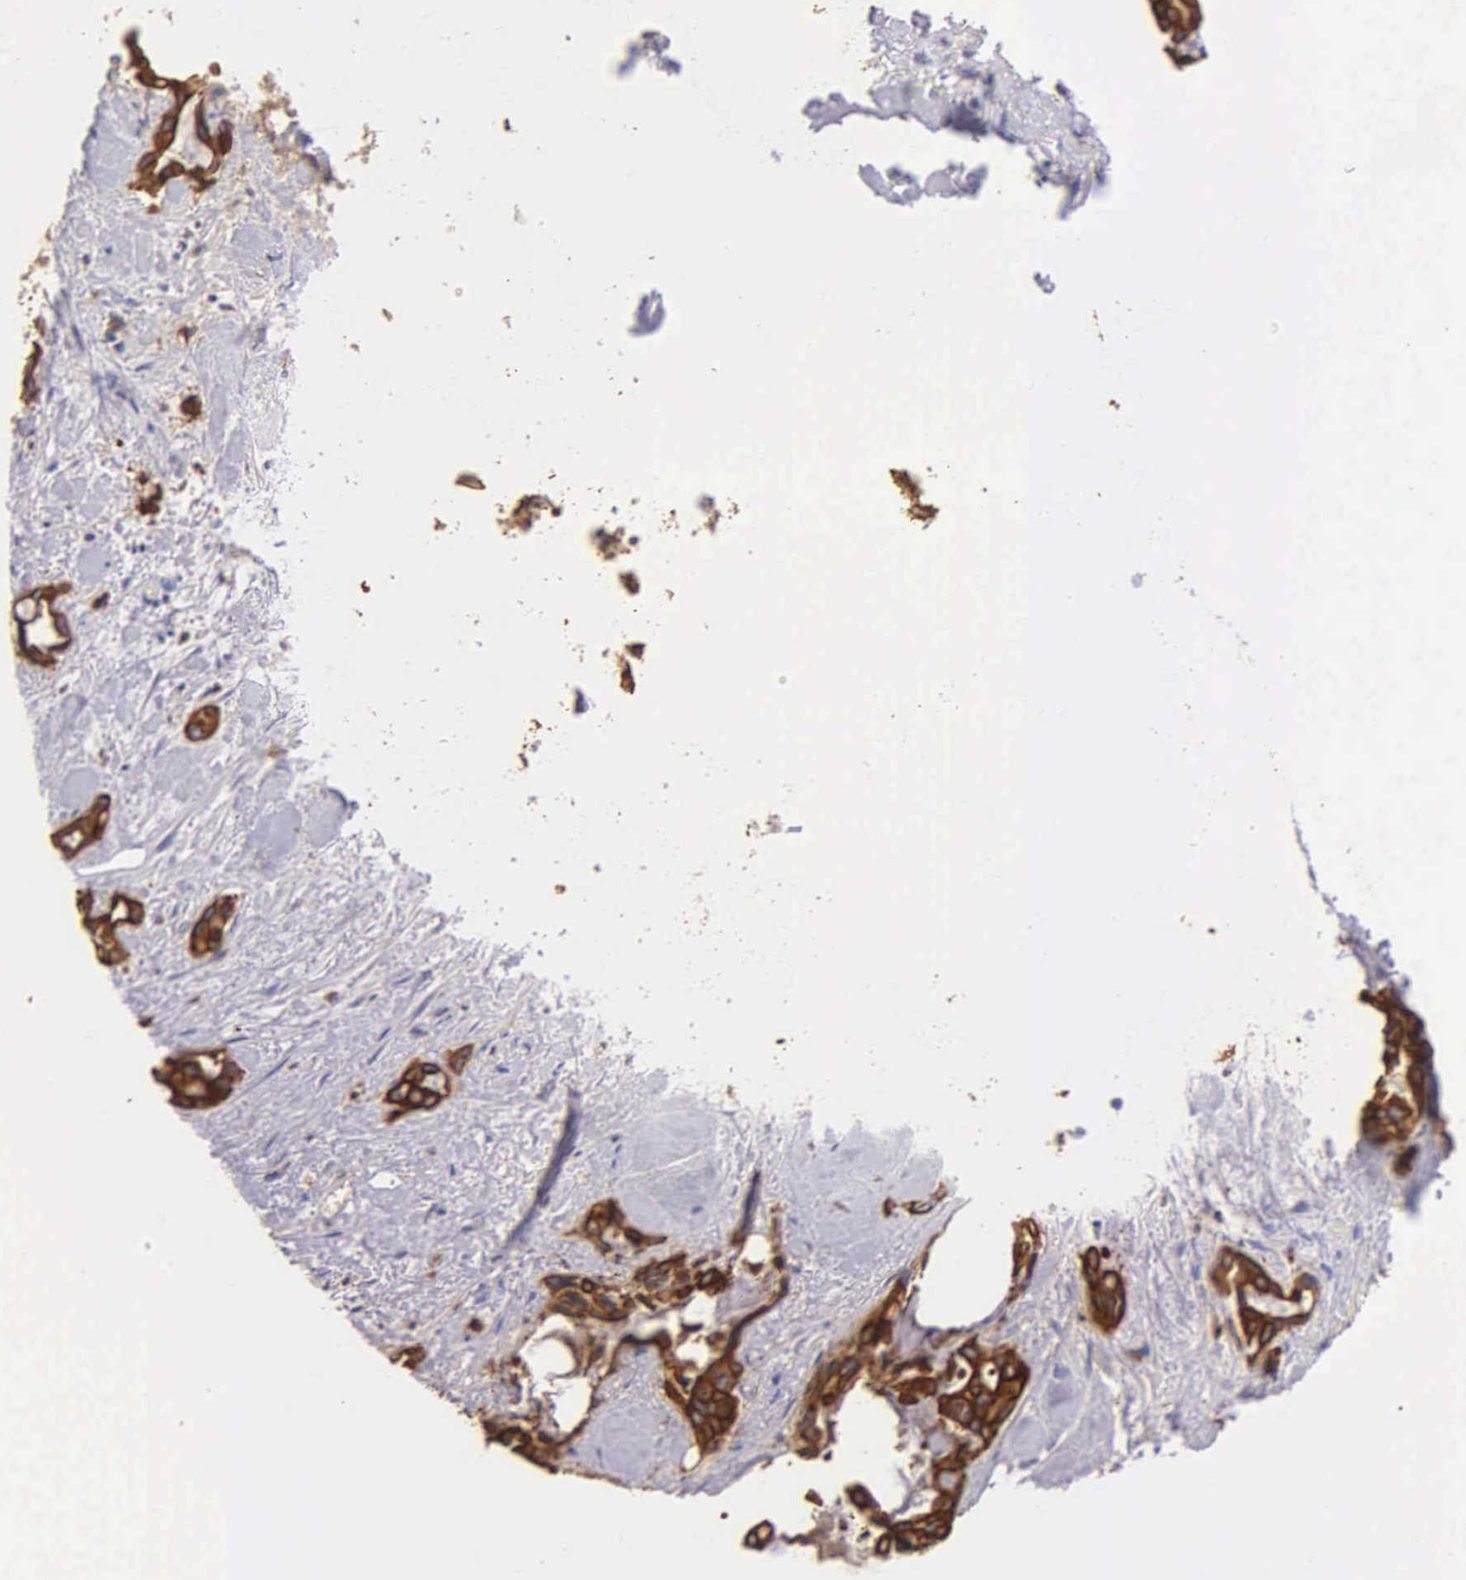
{"staining": {"intensity": "strong", "quantity": ">75%", "location": "cytoplasmic/membranous"}, "tissue": "pancreatic cancer", "cell_type": "Tumor cells", "image_type": "cancer", "snomed": [{"axis": "morphology", "description": "Adenocarcinoma, NOS"}, {"axis": "topography", "description": "Pancreas"}], "caption": "Immunohistochemical staining of pancreatic adenocarcinoma exhibits high levels of strong cytoplasmic/membranous positivity in approximately >75% of tumor cells.", "gene": "KRT17", "patient": {"sex": "female", "age": 70}}